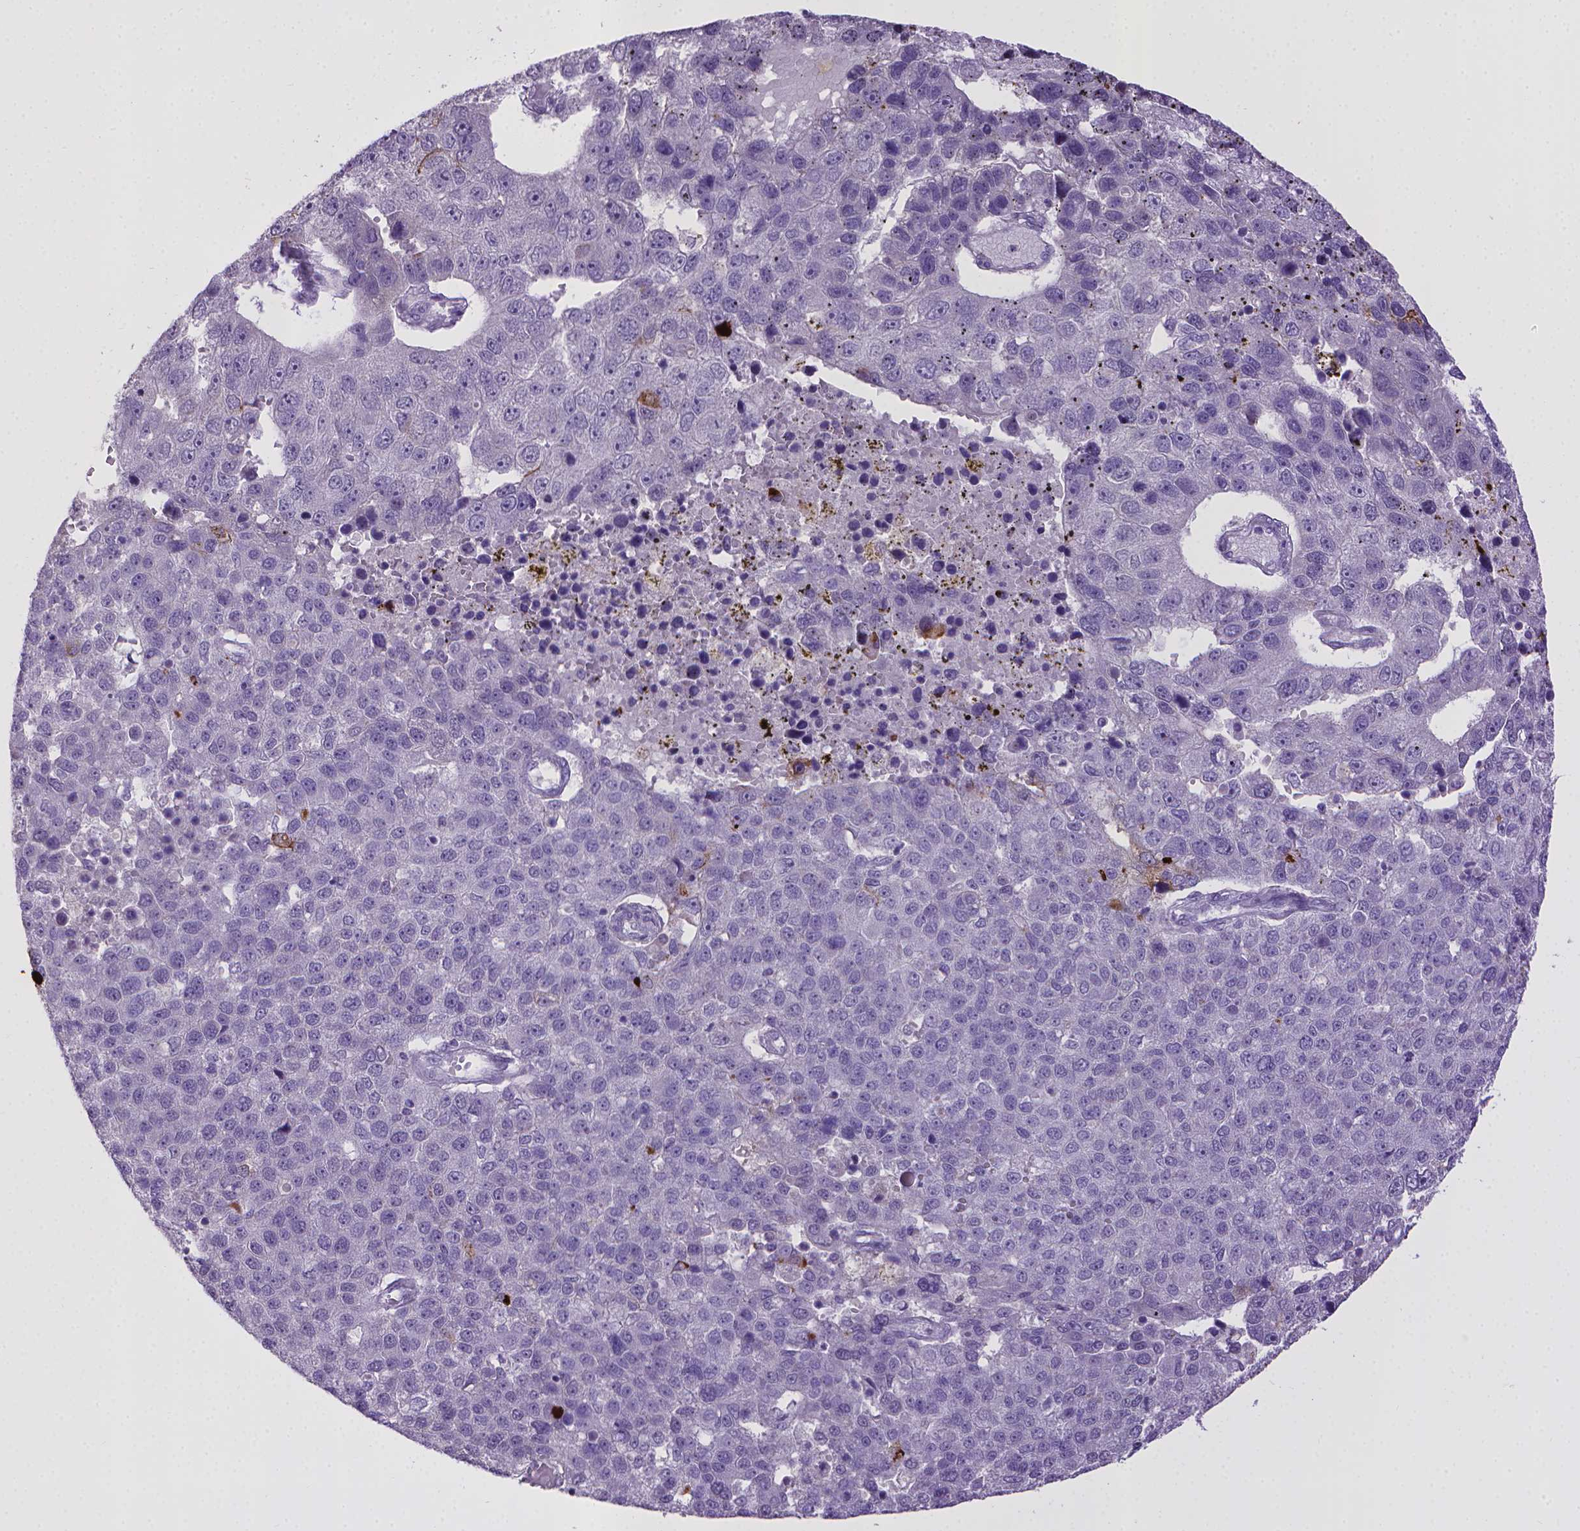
{"staining": {"intensity": "negative", "quantity": "none", "location": "none"}, "tissue": "pancreatic cancer", "cell_type": "Tumor cells", "image_type": "cancer", "snomed": [{"axis": "morphology", "description": "Adenocarcinoma, NOS"}, {"axis": "topography", "description": "Pancreas"}], "caption": "This is an IHC micrograph of human adenocarcinoma (pancreatic). There is no staining in tumor cells.", "gene": "KMO", "patient": {"sex": "female", "age": 61}}